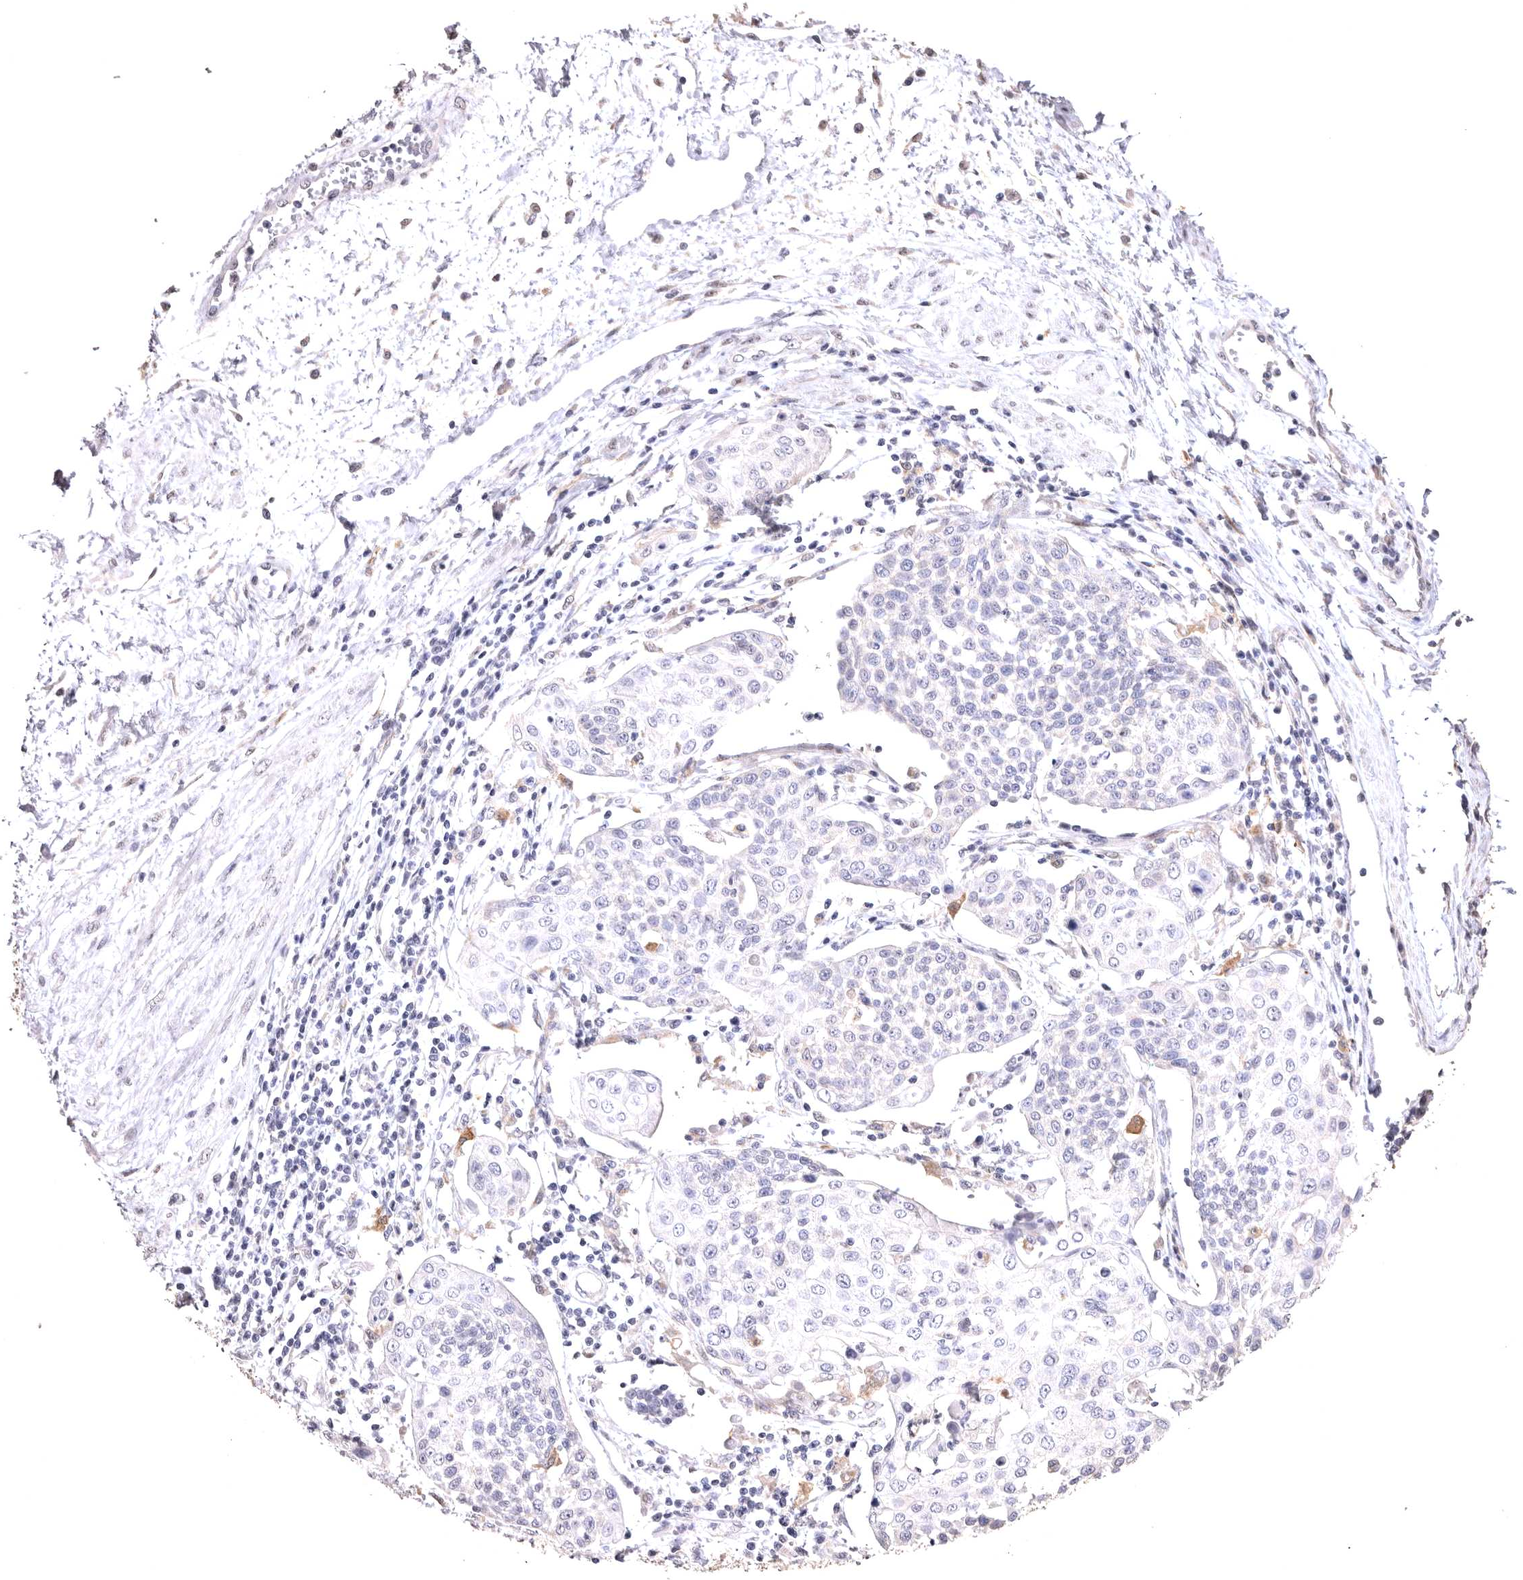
{"staining": {"intensity": "negative", "quantity": "none", "location": "none"}, "tissue": "cervical cancer", "cell_type": "Tumor cells", "image_type": "cancer", "snomed": [{"axis": "morphology", "description": "Squamous cell carcinoma, NOS"}, {"axis": "topography", "description": "Cervix"}], "caption": "Photomicrograph shows no protein positivity in tumor cells of cervical cancer (squamous cell carcinoma) tissue. (IHC, brightfield microscopy, high magnification).", "gene": "VPS45", "patient": {"sex": "female", "age": 34}}